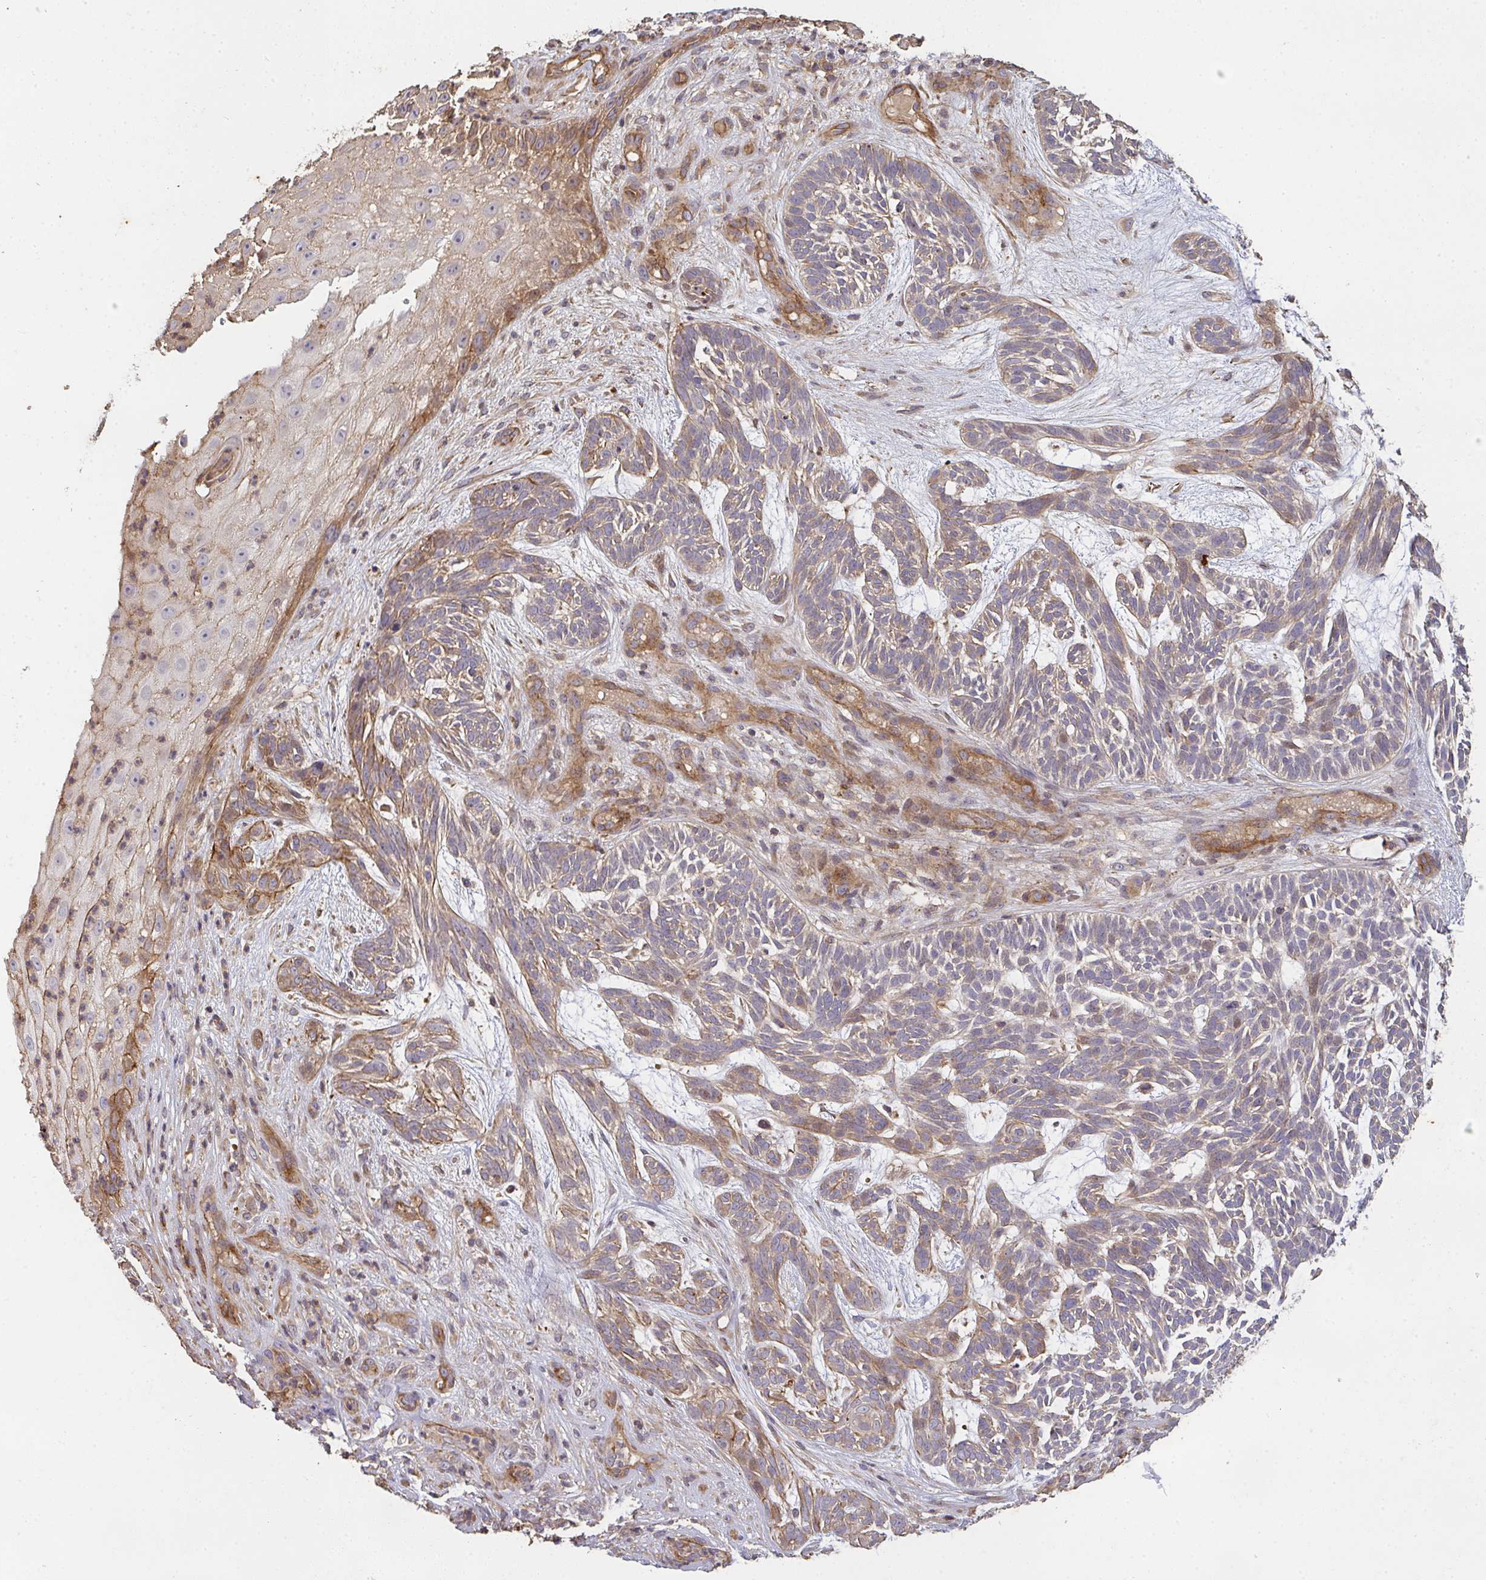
{"staining": {"intensity": "moderate", "quantity": ">75%", "location": "cytoplasmic/membranous"}, "tissue": "skin cancer", "cell_type": "Tumor cells", "image_type": "cancer", "snomed": [{"axis": "morphology", "description": "Basal cell carcinoma"}, {"axis": "topography", "description": "Skin"}, {"axis": "topography", "description": "Skin, foot"}], "caption": "IHC (DAB) staining of human skin cancer (basal cell carcinoma) exhibits moderate cytoplasmic/membranous protein positivity in about >75% of tumor cells.", "gene": "TNMD", "patient": {"sex": "female", "age": 77}}